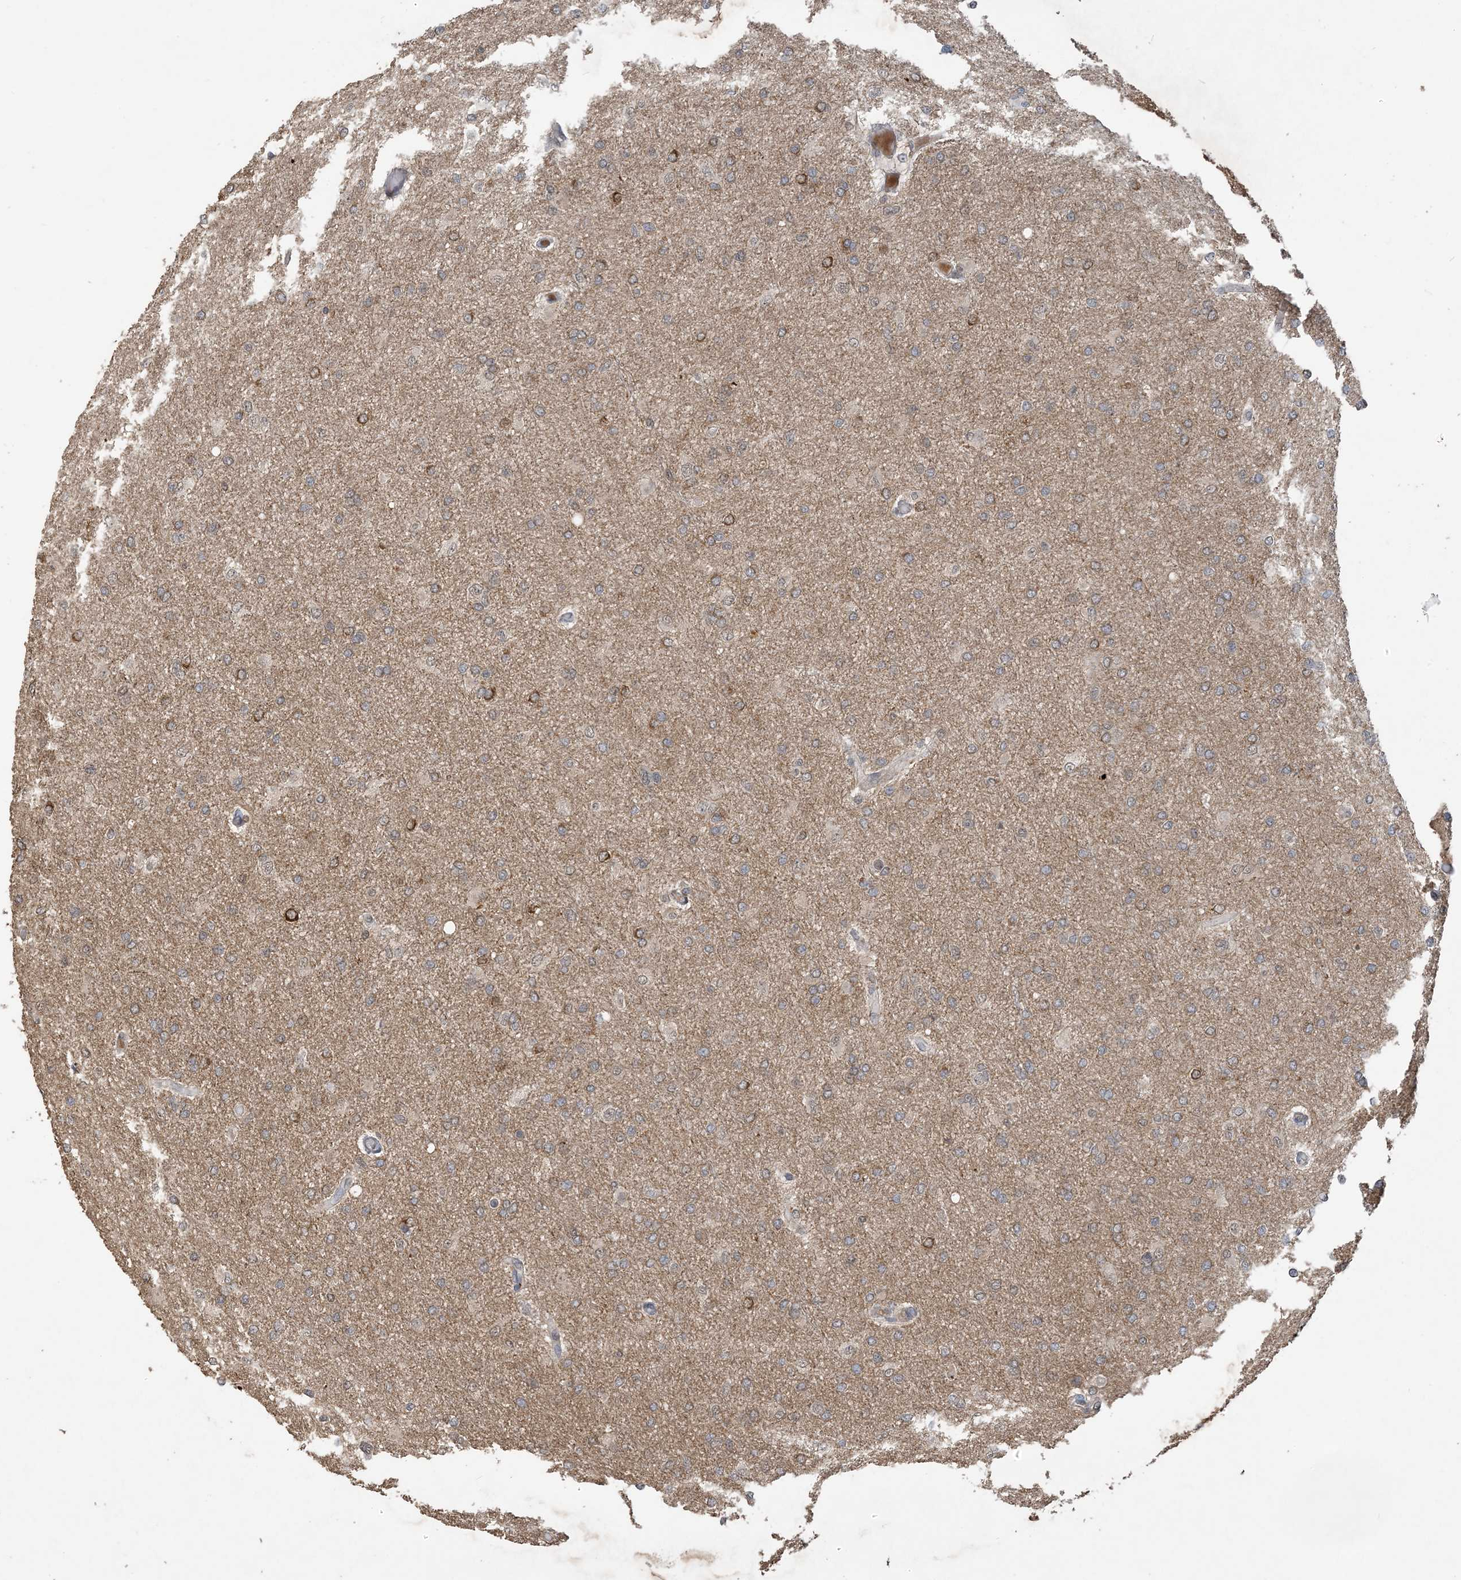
{"staining": {"intensity": "moderate", "quantity": "<25%", "location": "cytoplasmic/membranous"}, "tissue": "glioma", "cell_type": "Tumor cells", "image_type": "cancer", "snomed": [{"axis": "morphology", "description": "Glioma, malignant, High grade"}, {"axis": "topography", "description": "Cerebral cortex"}], "caption": "Protein staining displays moderate cytoplasmic/membranous positivity in approximately <25% of tumor cells in glioma. The staining was performed using DAB to visualize the protein expression in brown, while the nuclei were stained in blue with hematoxylin (Magnification: 20x).", "gene": "ZC3H12A", "patient": {"sex": "female", "age": 36}}